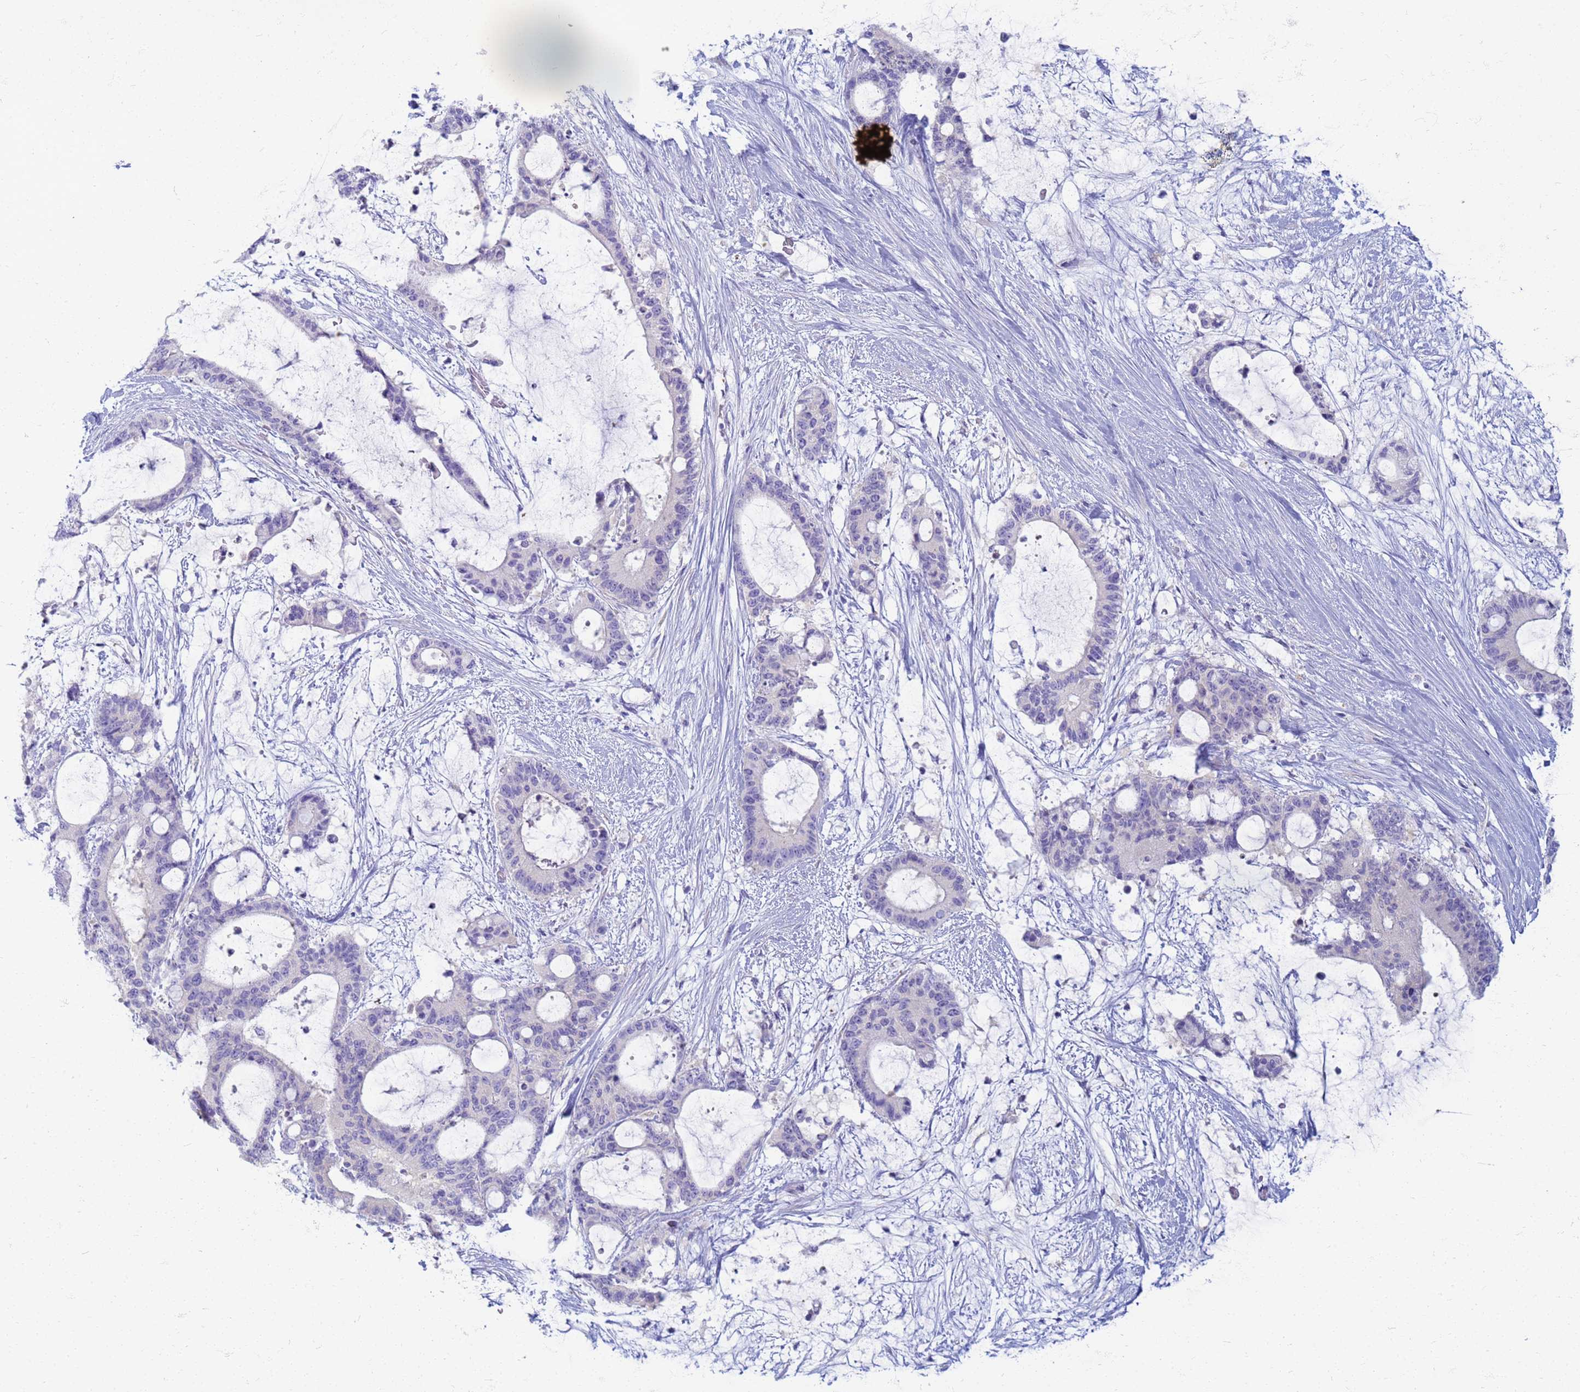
{"staining": {"intensity": "negative", "quantity": "none", "location": "none"}, "tissue": "liver cancer", "cell_type": "Tumor cells", "image_type": "cancer", "snomed": [{"axis": "morphology", "description": "Normal tissue, NOS"}, {"axis": "morphology", "description": "Cholangiocarcinoma"}, {"axis": "topography", "description": "Liver"}, {"axis": "topography", "description": "Peripheral nerve tissue"}], "caption": "Immunohistochemistry (IHC) photomicrograph of neoplastic tissue: liver cancer (cholangiocarcinoma) stained with DAB exhibits no significant protein expression in tumor cells.", "gene": "EEA1", "patient": {"sex": "female", "age": 73}}